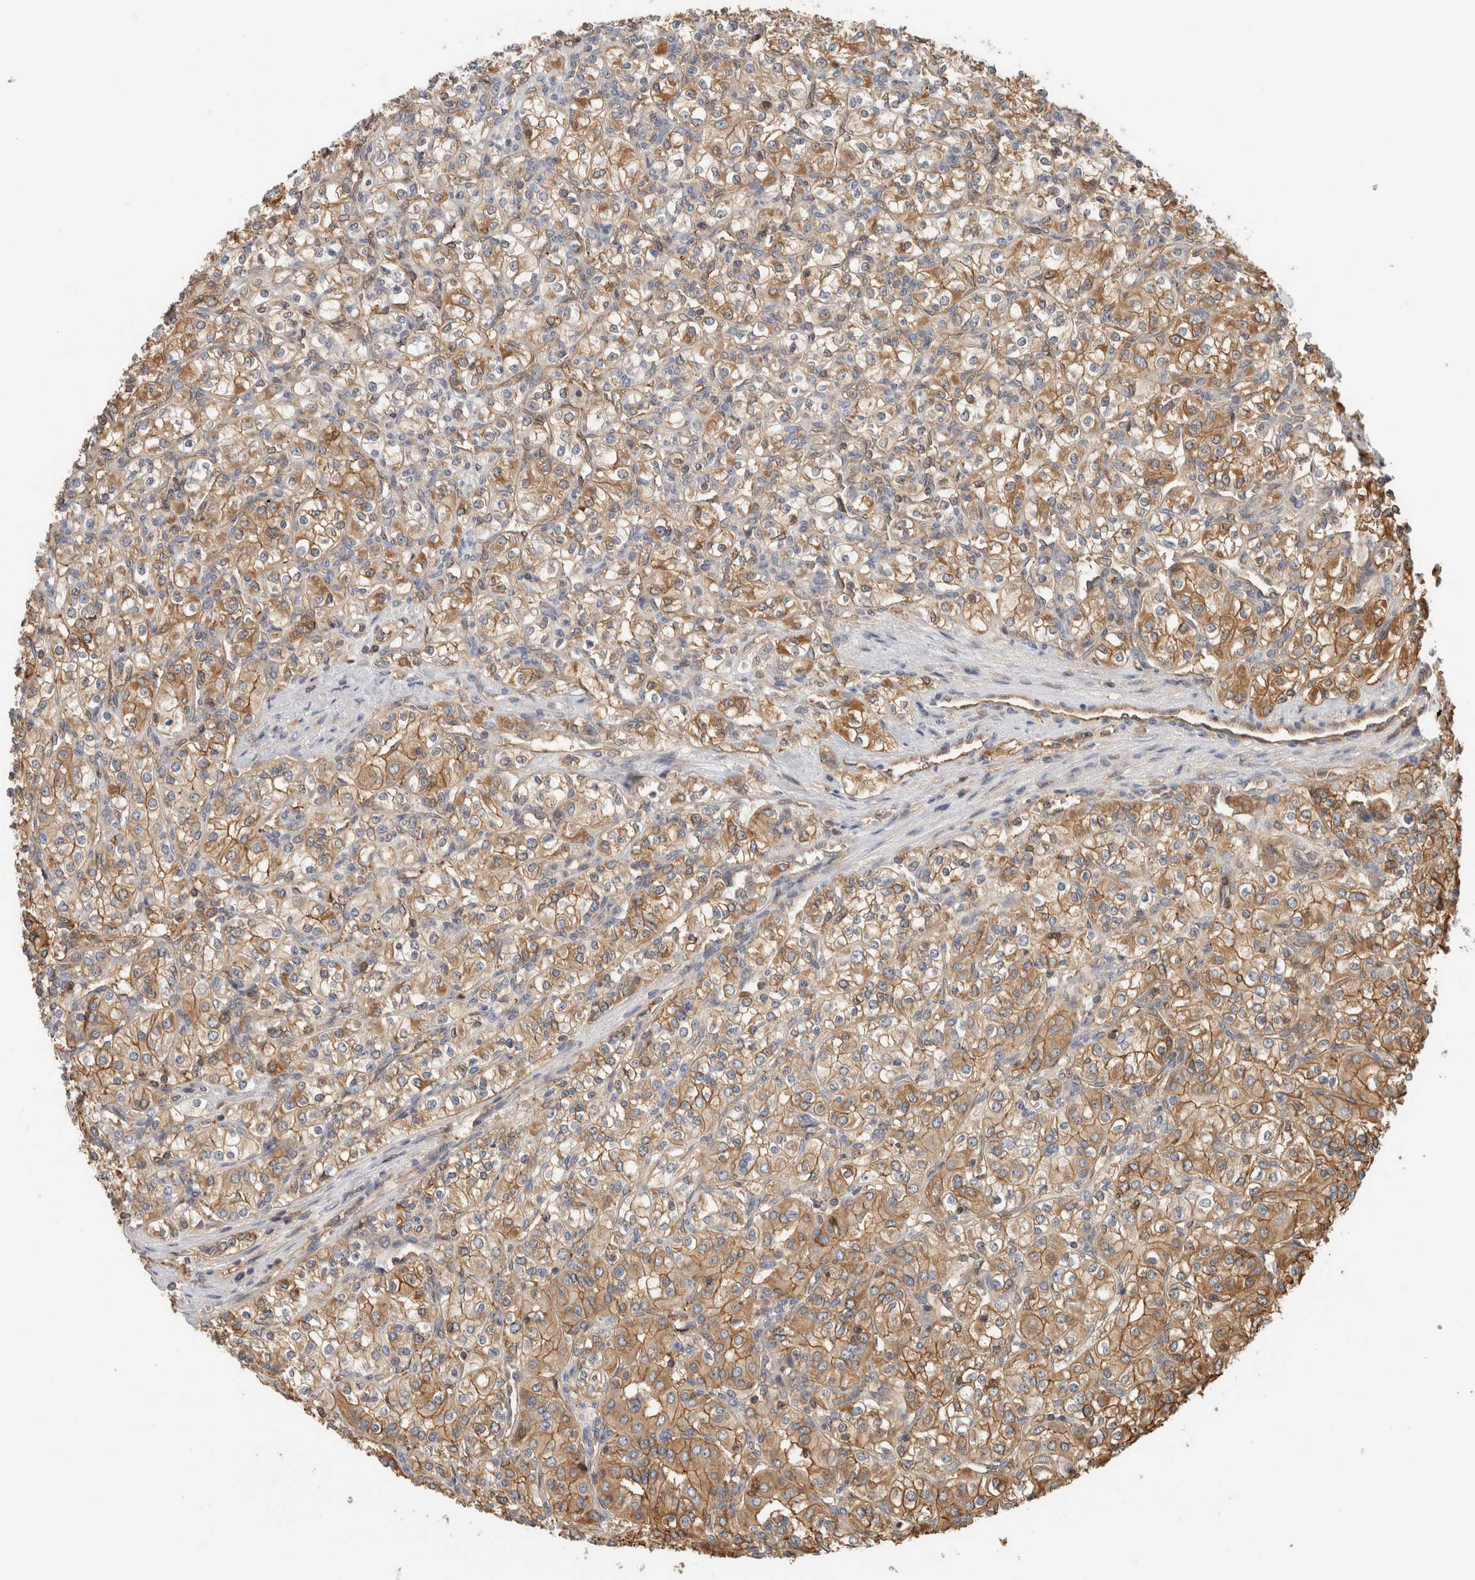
{"staining": {"intensity": "moderate", "quantity": ">75%", "location": "cytoplasmic/membranous"}, "tissue": "renal cancer", "cell_type": "Tumor cells", "image_type": "cancer", "snomed": [{"axis": "morphology", "description": "Adenocarcinoma, NOS"}, {"axis": "topography", "description": "Kidney"}], "caption": "IHC histopathology image of neoplastic tissue: renal adenocarcinoma stained using immunohistochemistry (IHC) displays medium levels of moderate protein expression localized specifically in the cytoplasmic/membranous of tumor cells, appearing as a cytoplasmic/membranous brown color.", "gene": "PFDN4", "patient": {"sex": "male", "age": 77}}